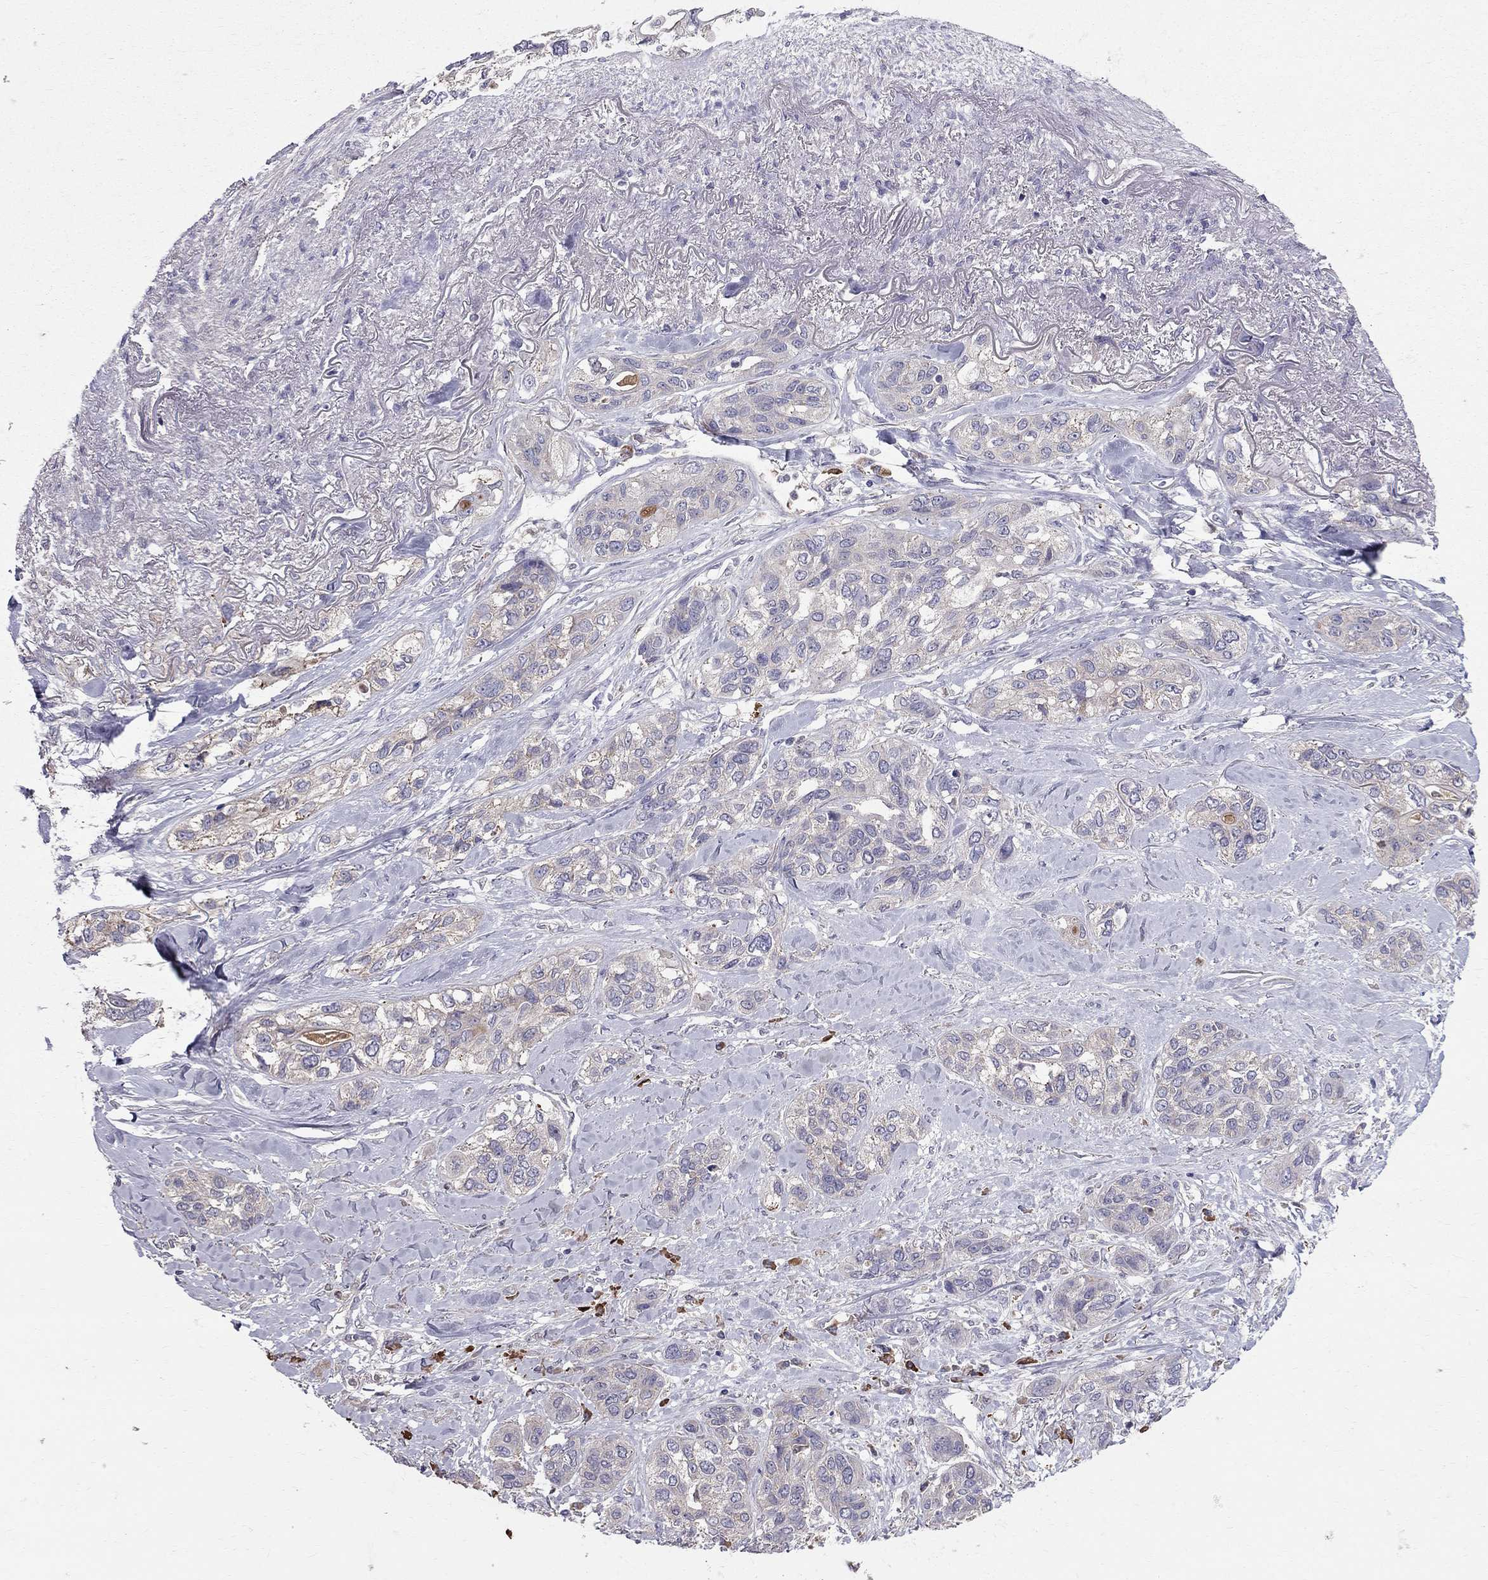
{"staining": {"intensity": "weak", "quantity": "<25%", "location": "cytoplasmic/membranous"}, "tissue": "lung cancer", "cell_type": "Tumor cells", "image_type": "cancer", "snomed": [{"axis": "morphology", "description": "Squamous cell carcinoma, NOS"}, {"axis": "topography", "description": "Lung"}], "caption": "The IHC photomicrograph has no significant staining in tumor cells of lung squamous cell carcinoma tissue.", "gene": "PIK3CG", "patient": {"sex": "female", "age": 70}}